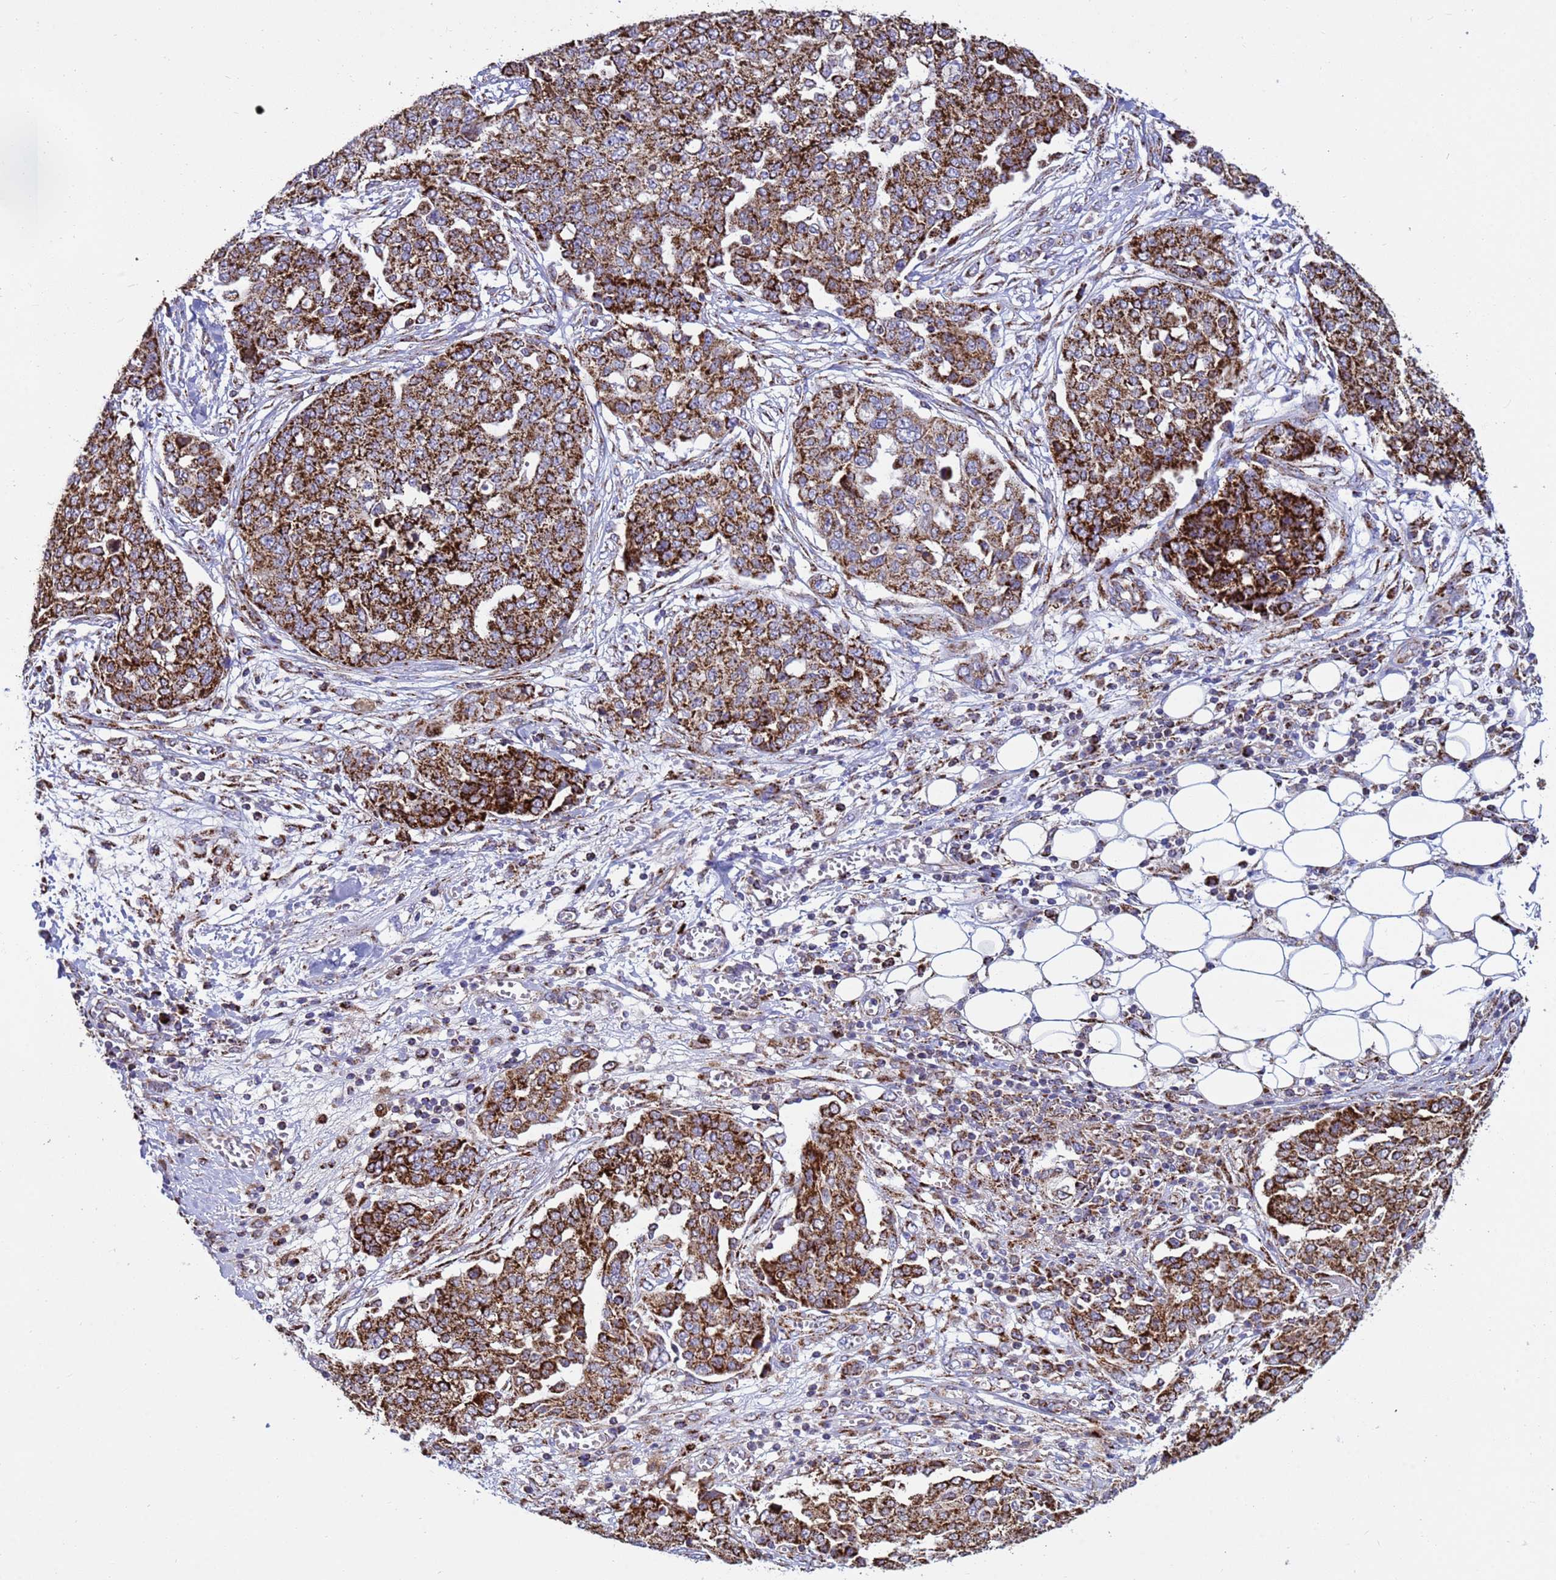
{"staining": {"intensity": "strong", "quantity": ">75%", "location": "cytoplasmic/membranous"}, "tissue": "ovarian cancer", "cell_type": "Tumor cells", "image_type": "cancer", "snomed": [{"axis": "morphology", "description": "Cystadenocarcinoma, serous, NOS"}, {"axis": "topography", "description": "Soft tissue"}, {"axis": "topography", "description": "Ovary"}], "caption": "A high amount of strong cytoplasmic/membranous expression is present in approximately >75% of tumor cells in ovarian cancer (serous cystadenocarcinoma) tissue.", "gene": "TUBGCP3", "patient": {"sex": "female", "age": 57}}